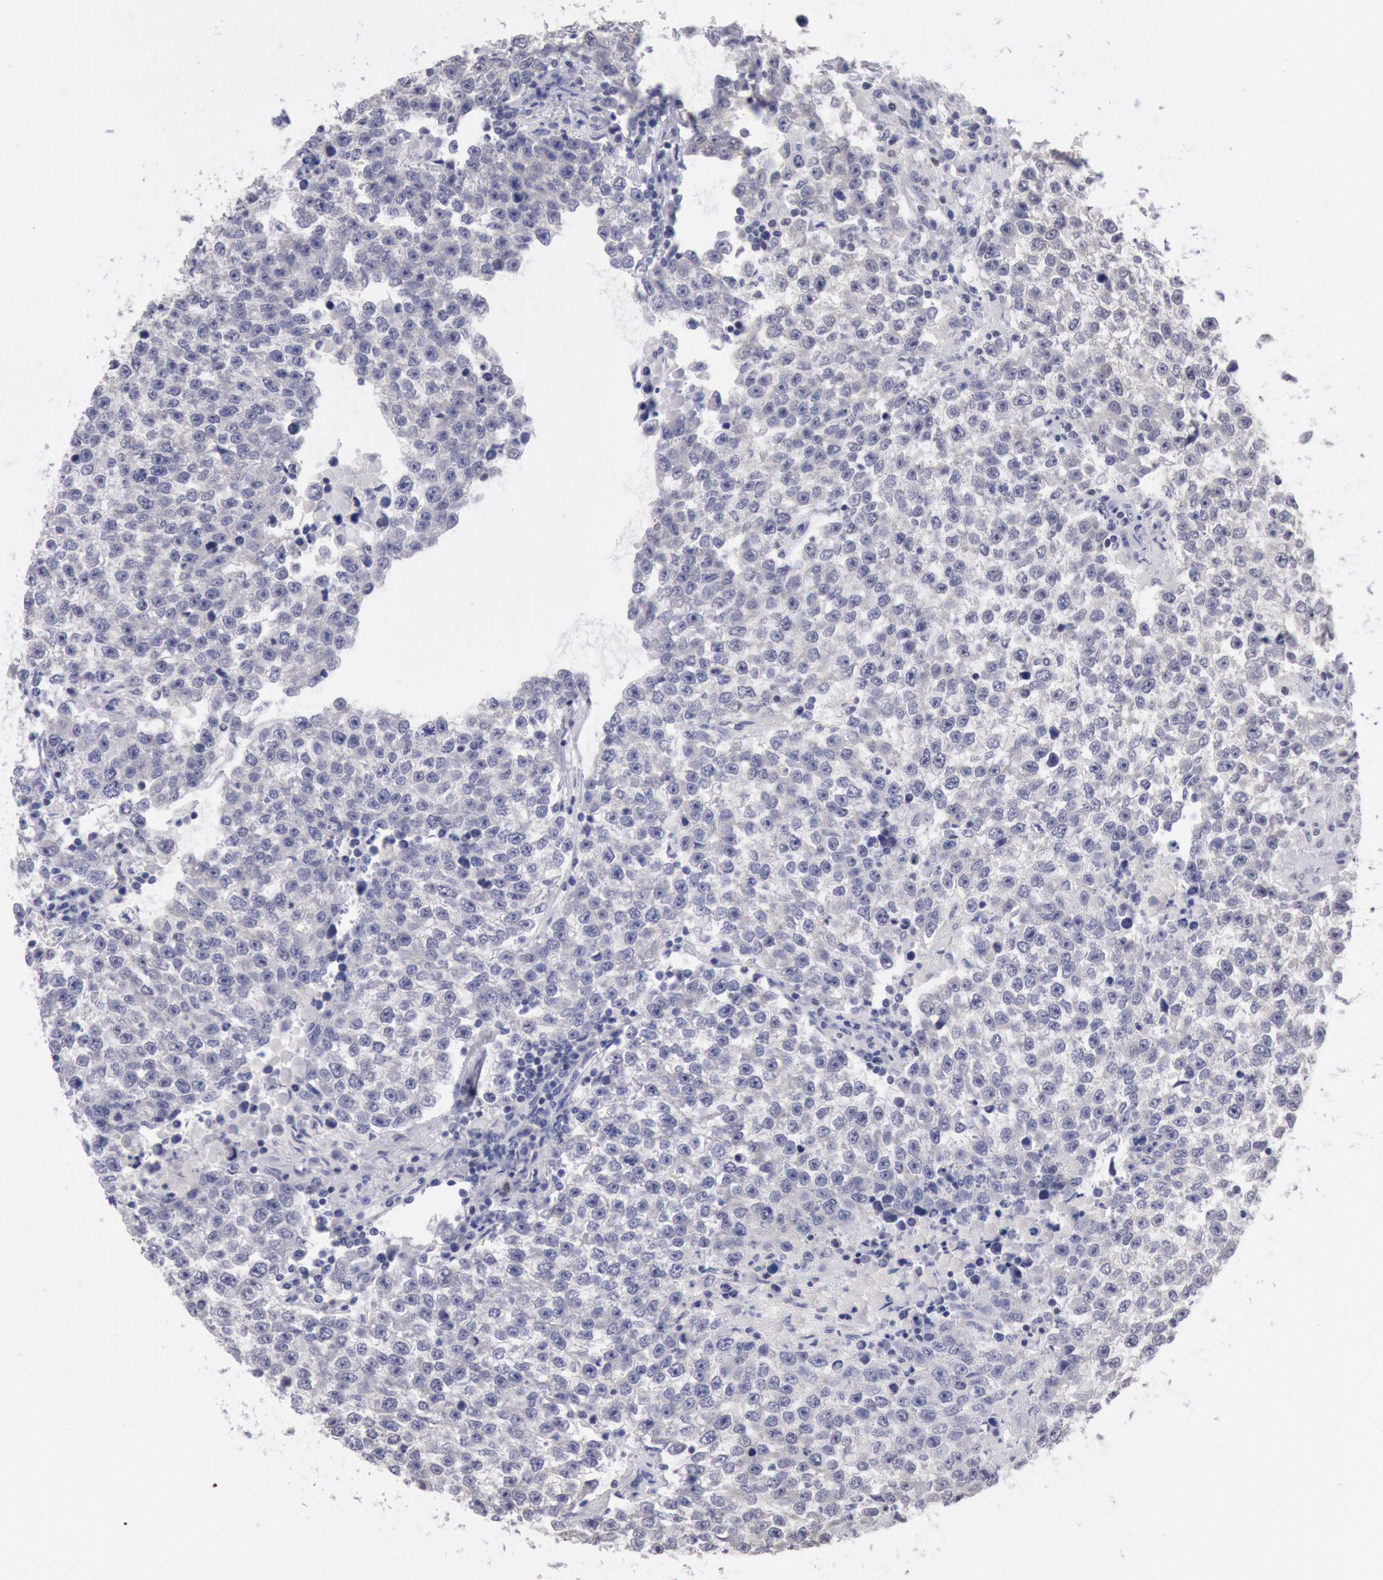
{"staining": {"intensity": "negative", "quantity": "none", "location": "none"}, "tissue": "testis cancer", "cell_type": "Tumor cells", "image_type": "cancer", "snomed": [{"axis": "morphology", "description": "Seminoma, NOS"}, {"axis": "topography", "description": "Testis"}], "caption": "The immunohistochemistry (IHC) image has no significant expression in tumor cells of testis cancer tissue.", "gene": "RPS6KA5", "patient": {"sex": "male", "age": 36}}